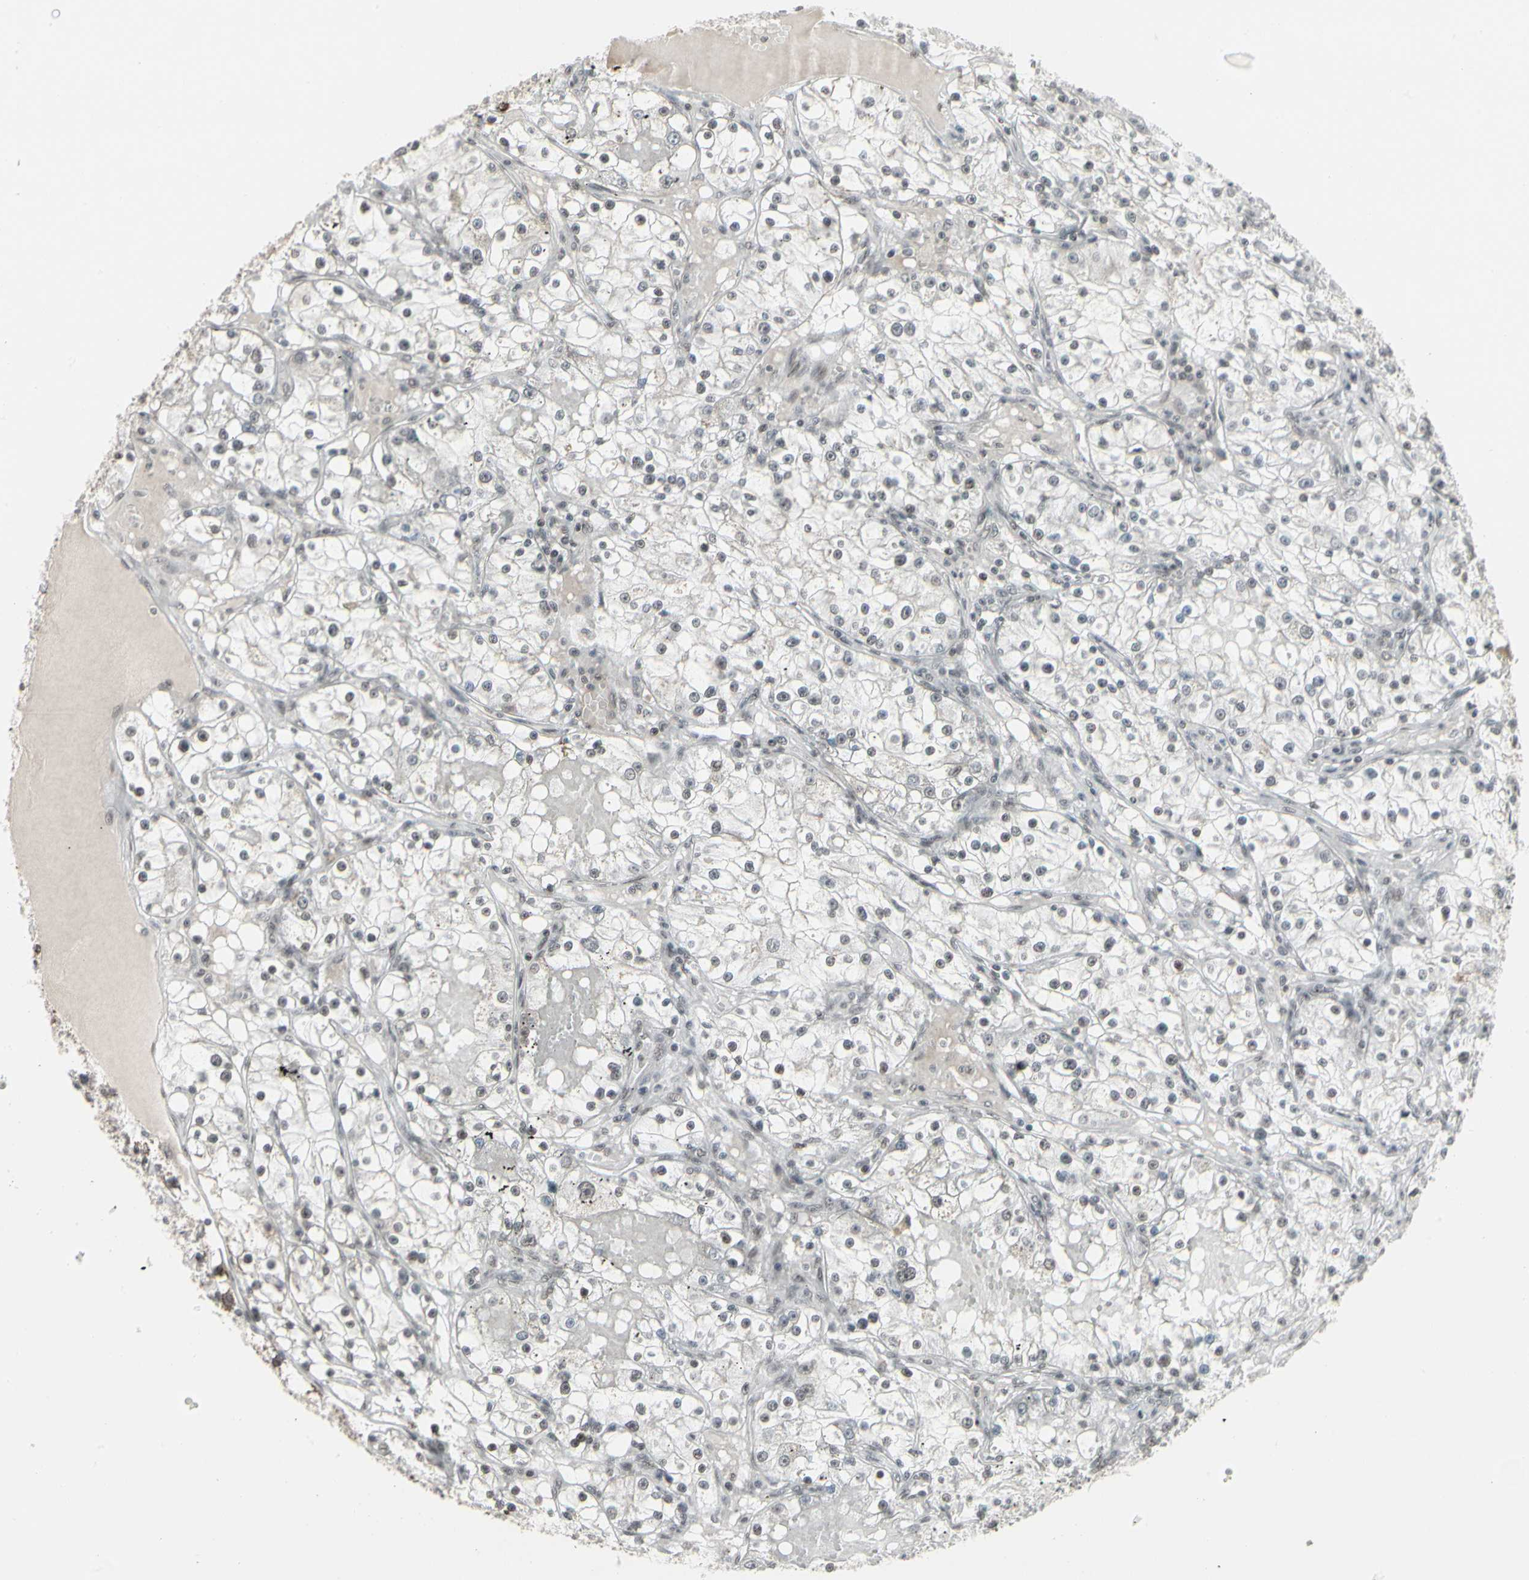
{"staining": {"intensity": "strong", "quantity": "25%-75%", "location": "nuclear"}, "tissue": "renal cancer", "cell_type": "Tumor cells", "image_type": "cancer", "snomed": [{"axis": "morphology", "description": "Adenocarcinoma, NOS"}, {"axis": "topography", "description": "Kidney"}], "caption": "Strong nuclear positivity is appreciated in approximately 25%-75% of tumor cells in renal cancer (adenocarcinoma).", "gene": "HMG20A", "patient": {"sex": "male", "age": 56}}